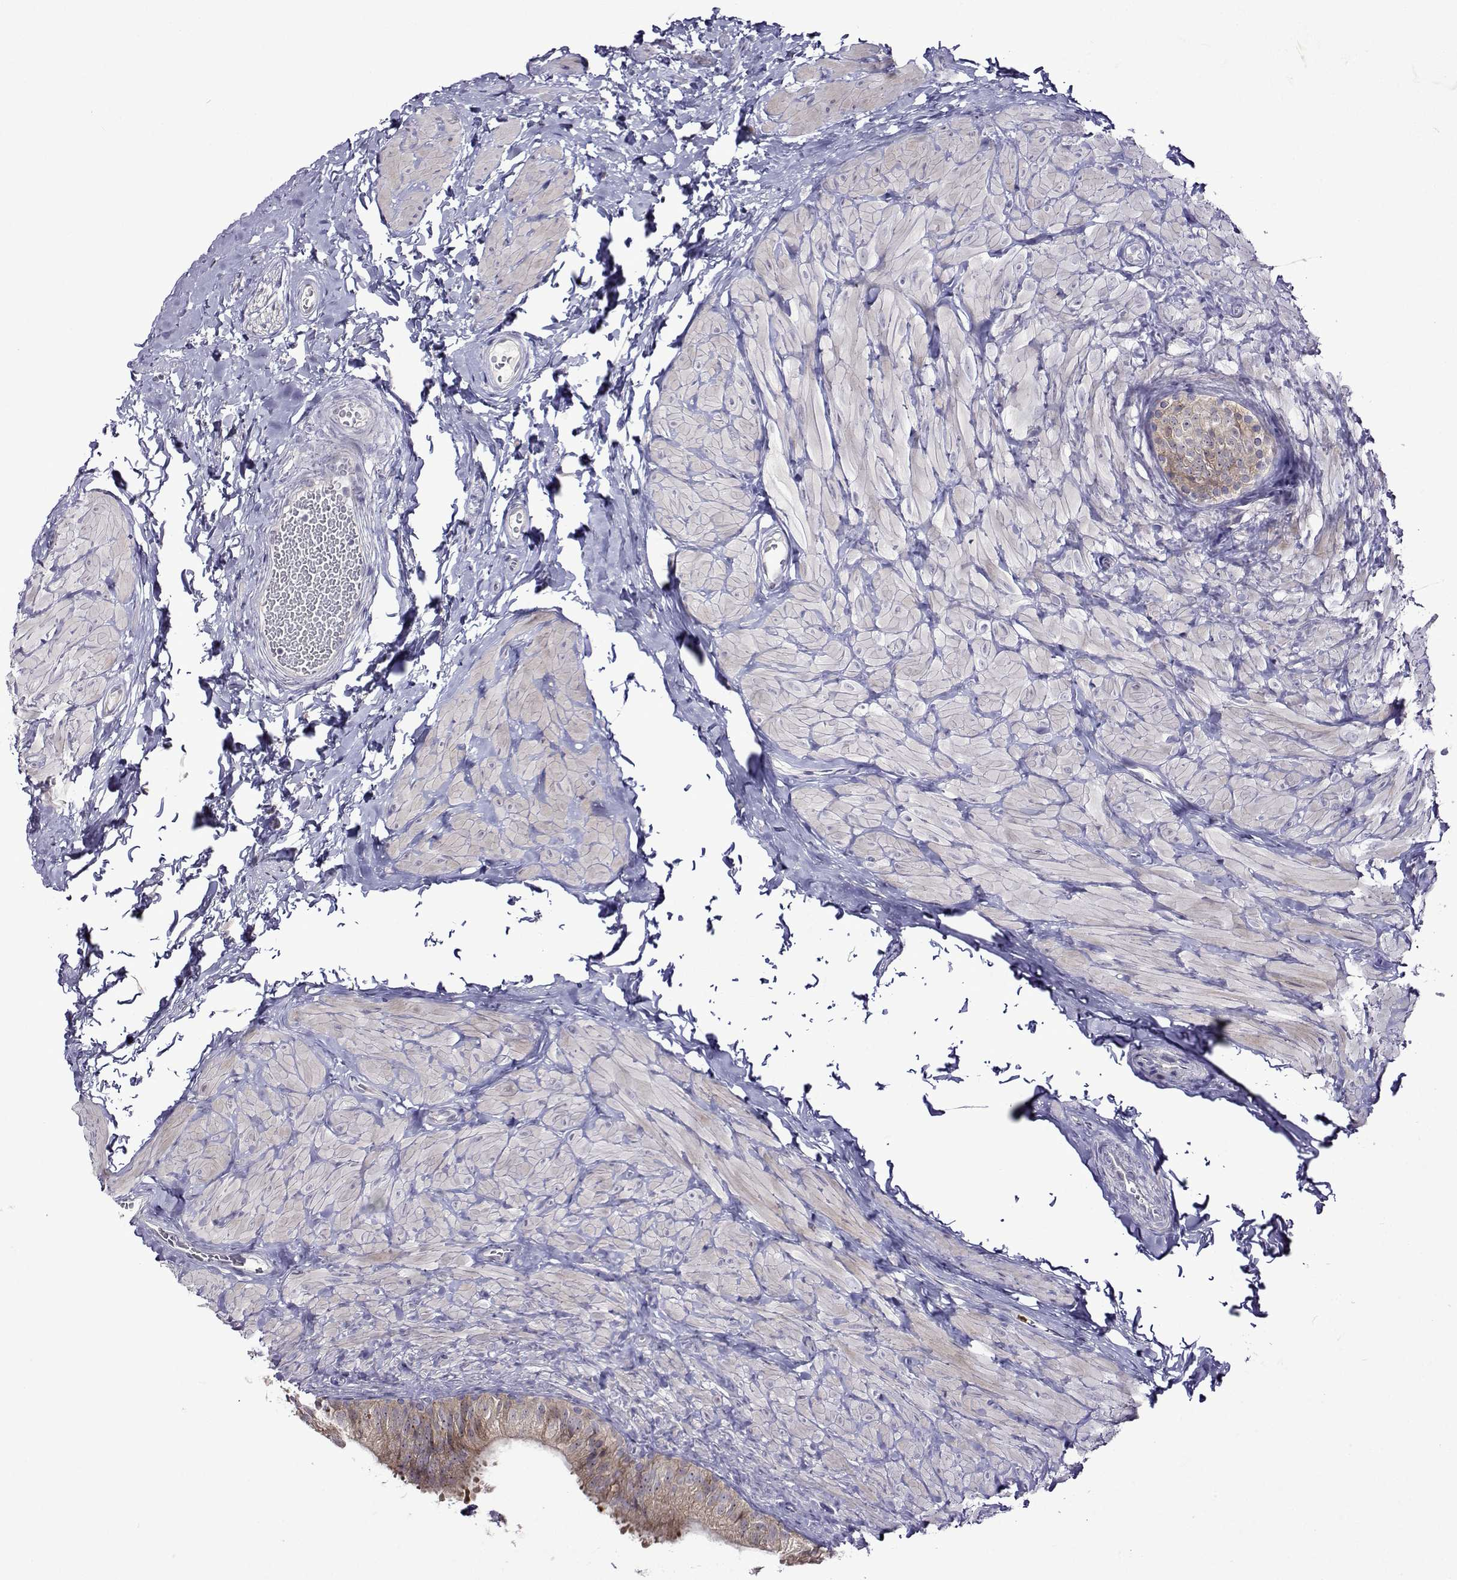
{"staining": {"intensity": "weak", "quantity": "25%-75%", "location": "cytoplasmic/membranous"}, "tissue": "epididymis", "cell_type": "Glandular cells", "image_type": "normal", "snomed": [{"axis": "morphology", "description": "Normal tissue, NOS"}, {"axis": "topography", "description": "Epididymis, spermatic cord, NOS"}, {"axis": "topography", "description": "Epididymis"}, {"axis": "topography", "description": "Peripheral nerve tissue"}], "caption": "Brown immunohistochemical staining in benign human epididymis shows weak cytoplasmic/membranous staining in approximately 25%-75% of glandular cells. (IHC, brightfield microscopy, high magnification).", "gene": "SULT2A1", "patient": {"sex": "male", "age": 29}}